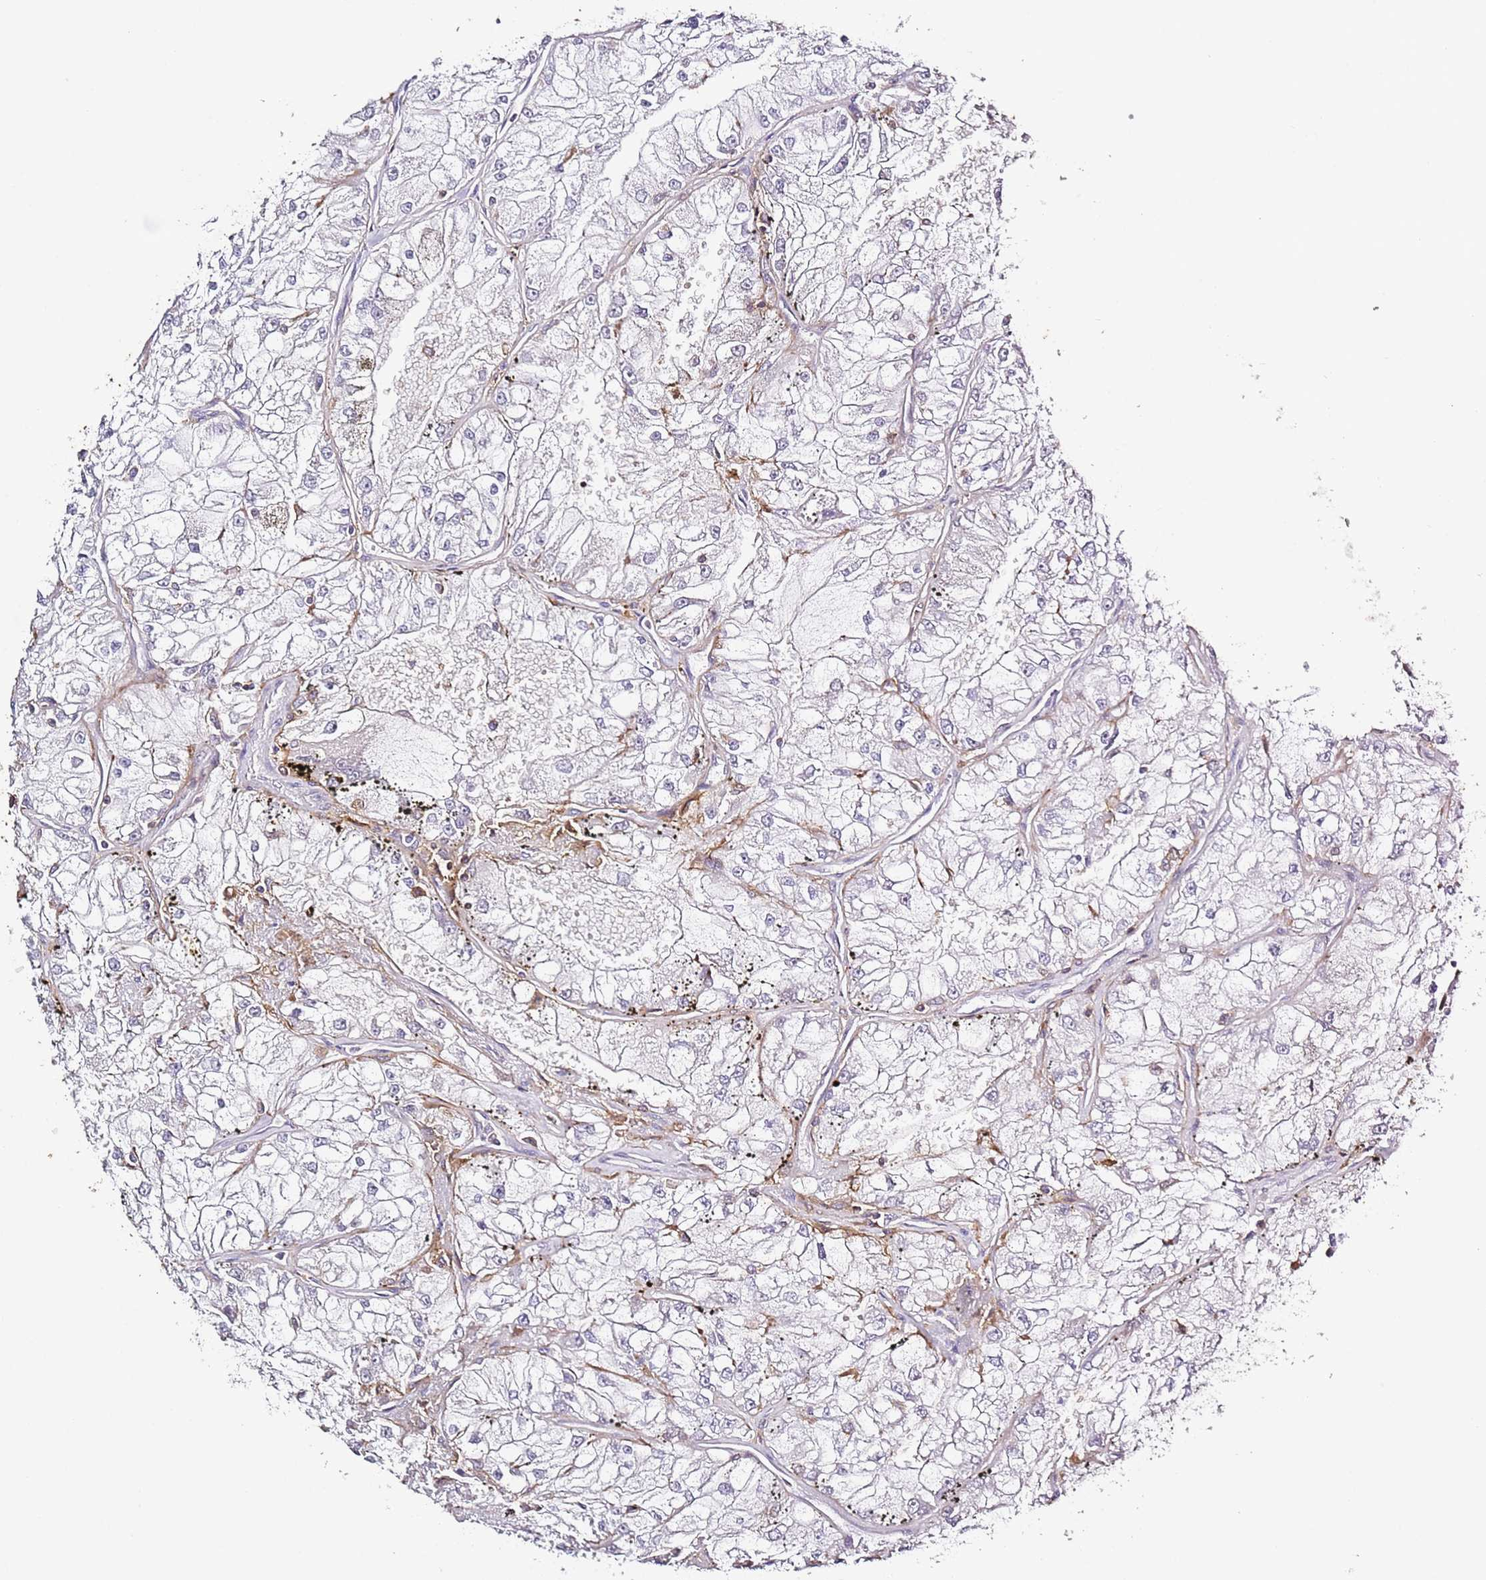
{"staining": {"intensity": "negative", "quantity": "none", "location": "none"}, "tissue": "renal cancer", "cell_type": "Tumor cells", "image_type": "cancer", "snomed": [{"axis": "morphology", "description": "Adenocarcinoma, NOS"}, {"axis": "topography", "description": "Kidney"}], "caption": "Tumor cells show no significant protein expression in adenocarcinoma (renal).", "gene": "LPXN", "patient": {"sex": "female", "age": 72}}